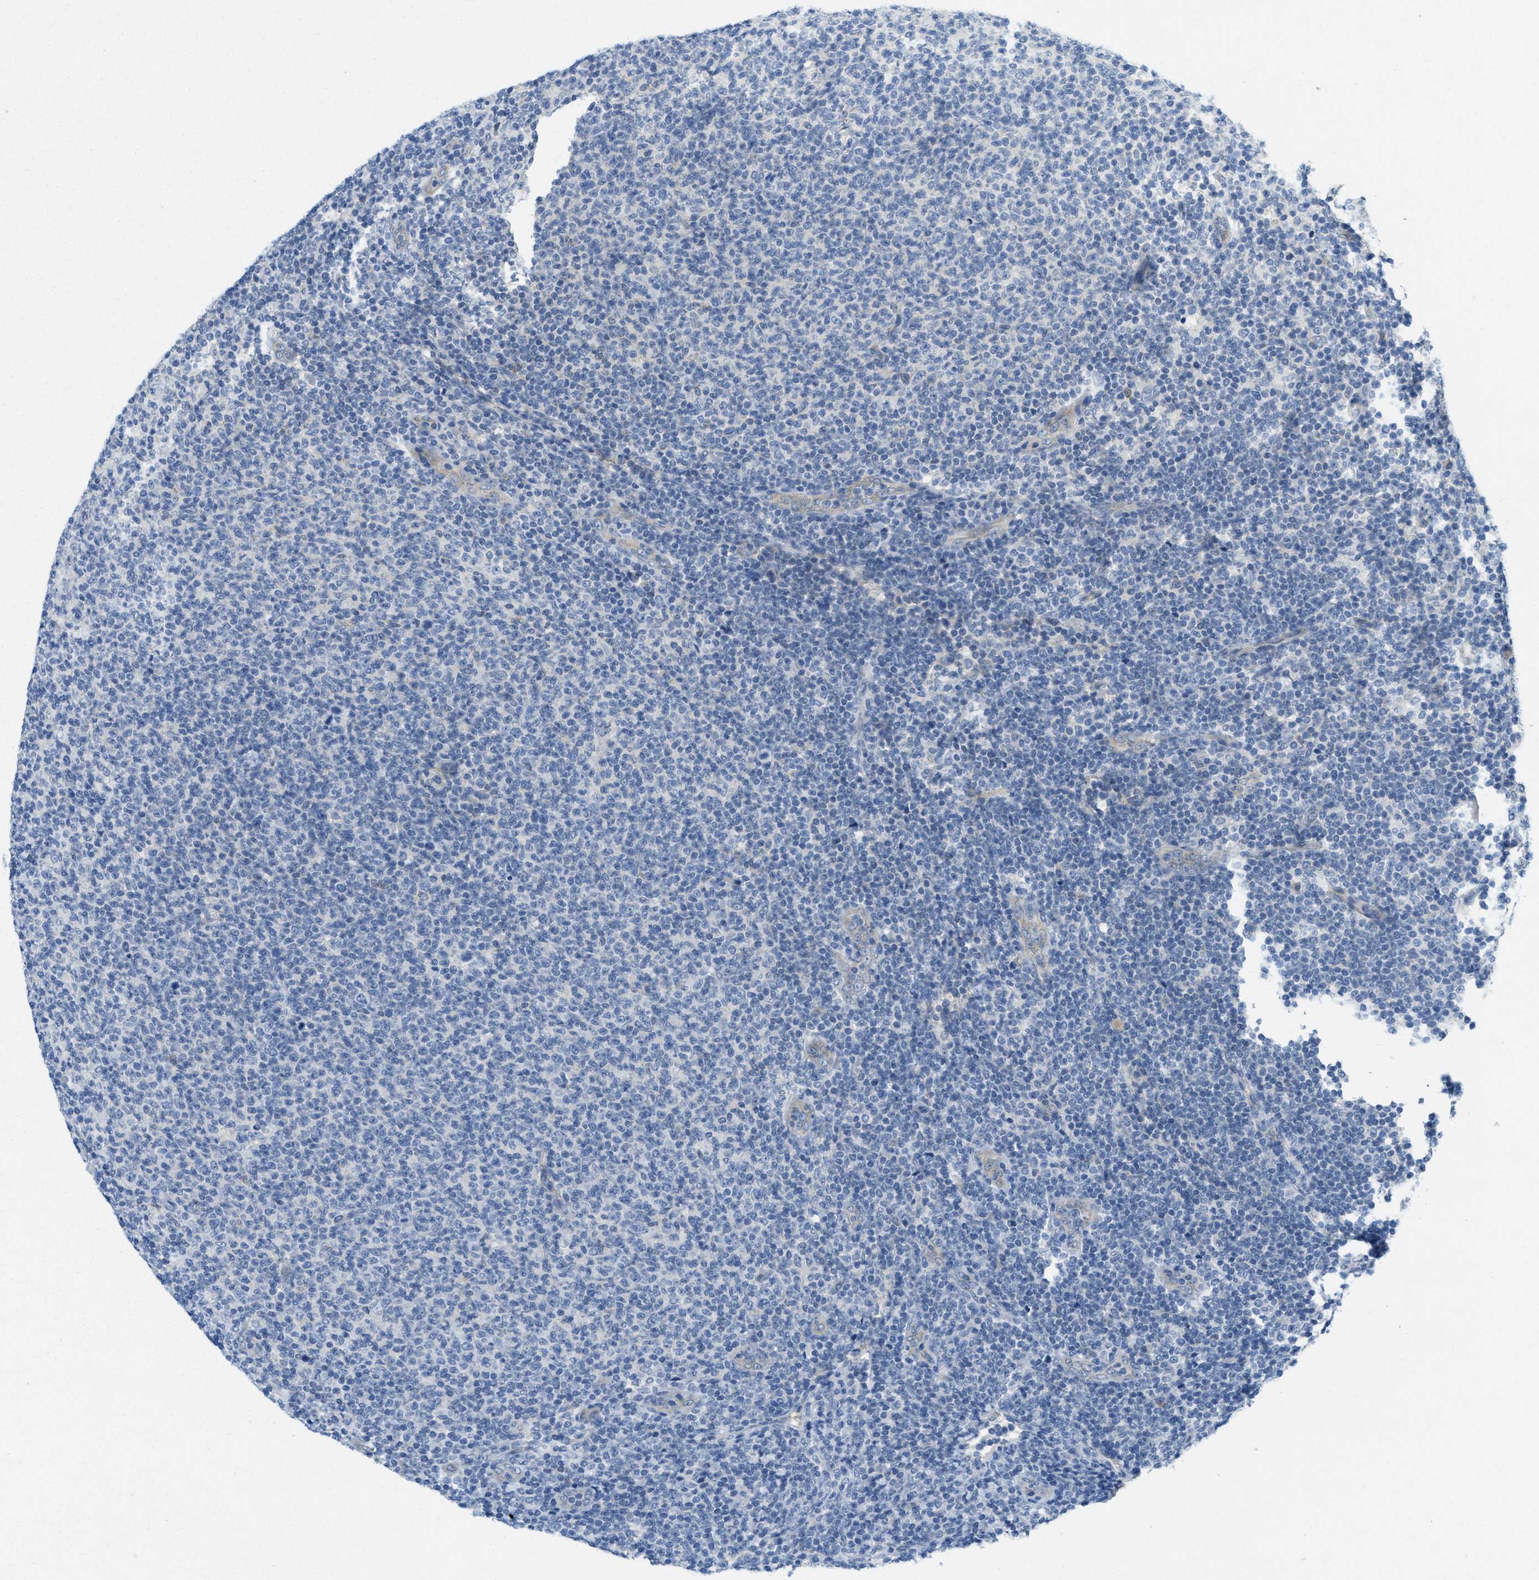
{"staining": {"intensity": "negative", "quantity": "none", "location": "none"}, "tissue": "lymphoma", "cell_type": "Tumor cells", "image_type": "cancer", "snomed": [{"axis": "morphology", "description": "Malignant lymphoma, non-Hodgkin's type, Low grade"}, {"axis": "topography", "description": "Lymph node"}], "caption": "Tumor cells show no significant protein expression in lymphoma.", "gene": "ZFYVE9", "patient": {"sex": "male", "age": 66}}